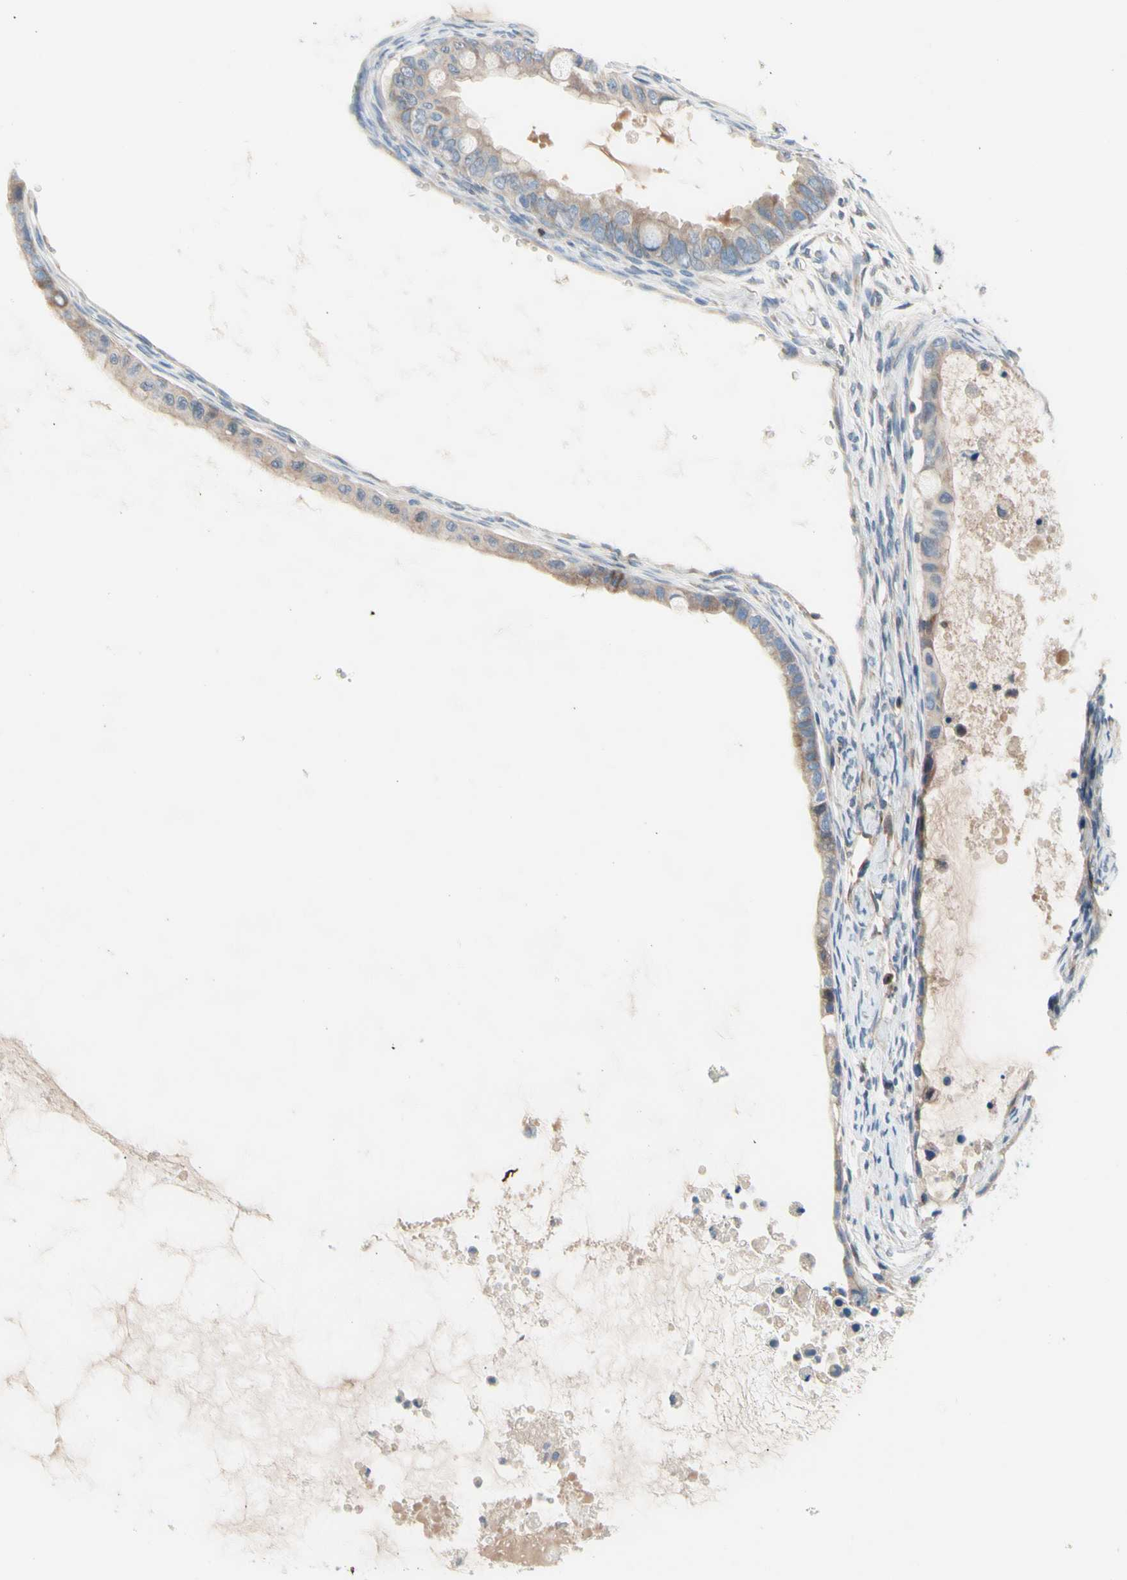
{"staining": {"intensity": "weak", "quantity": "25%-75%", "location": "cytoplasmic/membranous"}, "tissue": "ovarian cancer", "cell_type": "Tumor cells", "image_type": "cancer", "snomed": [{"axis": "morphology", "description": "Cystadenocarcinoma, mucinous, NOS"}, {"axis": "topography", "description": "Ovary"}], "caption": "Approximately 25%-75% of tumor cells in ovarian mucinous cystadenocarcinoma demonstrate weak cytoplasmic/membranous protein expression as visualized by brown immunohistochemical staining.", "gene": "MAP3K3", "patient": {"sex": "female", "age": 80}}